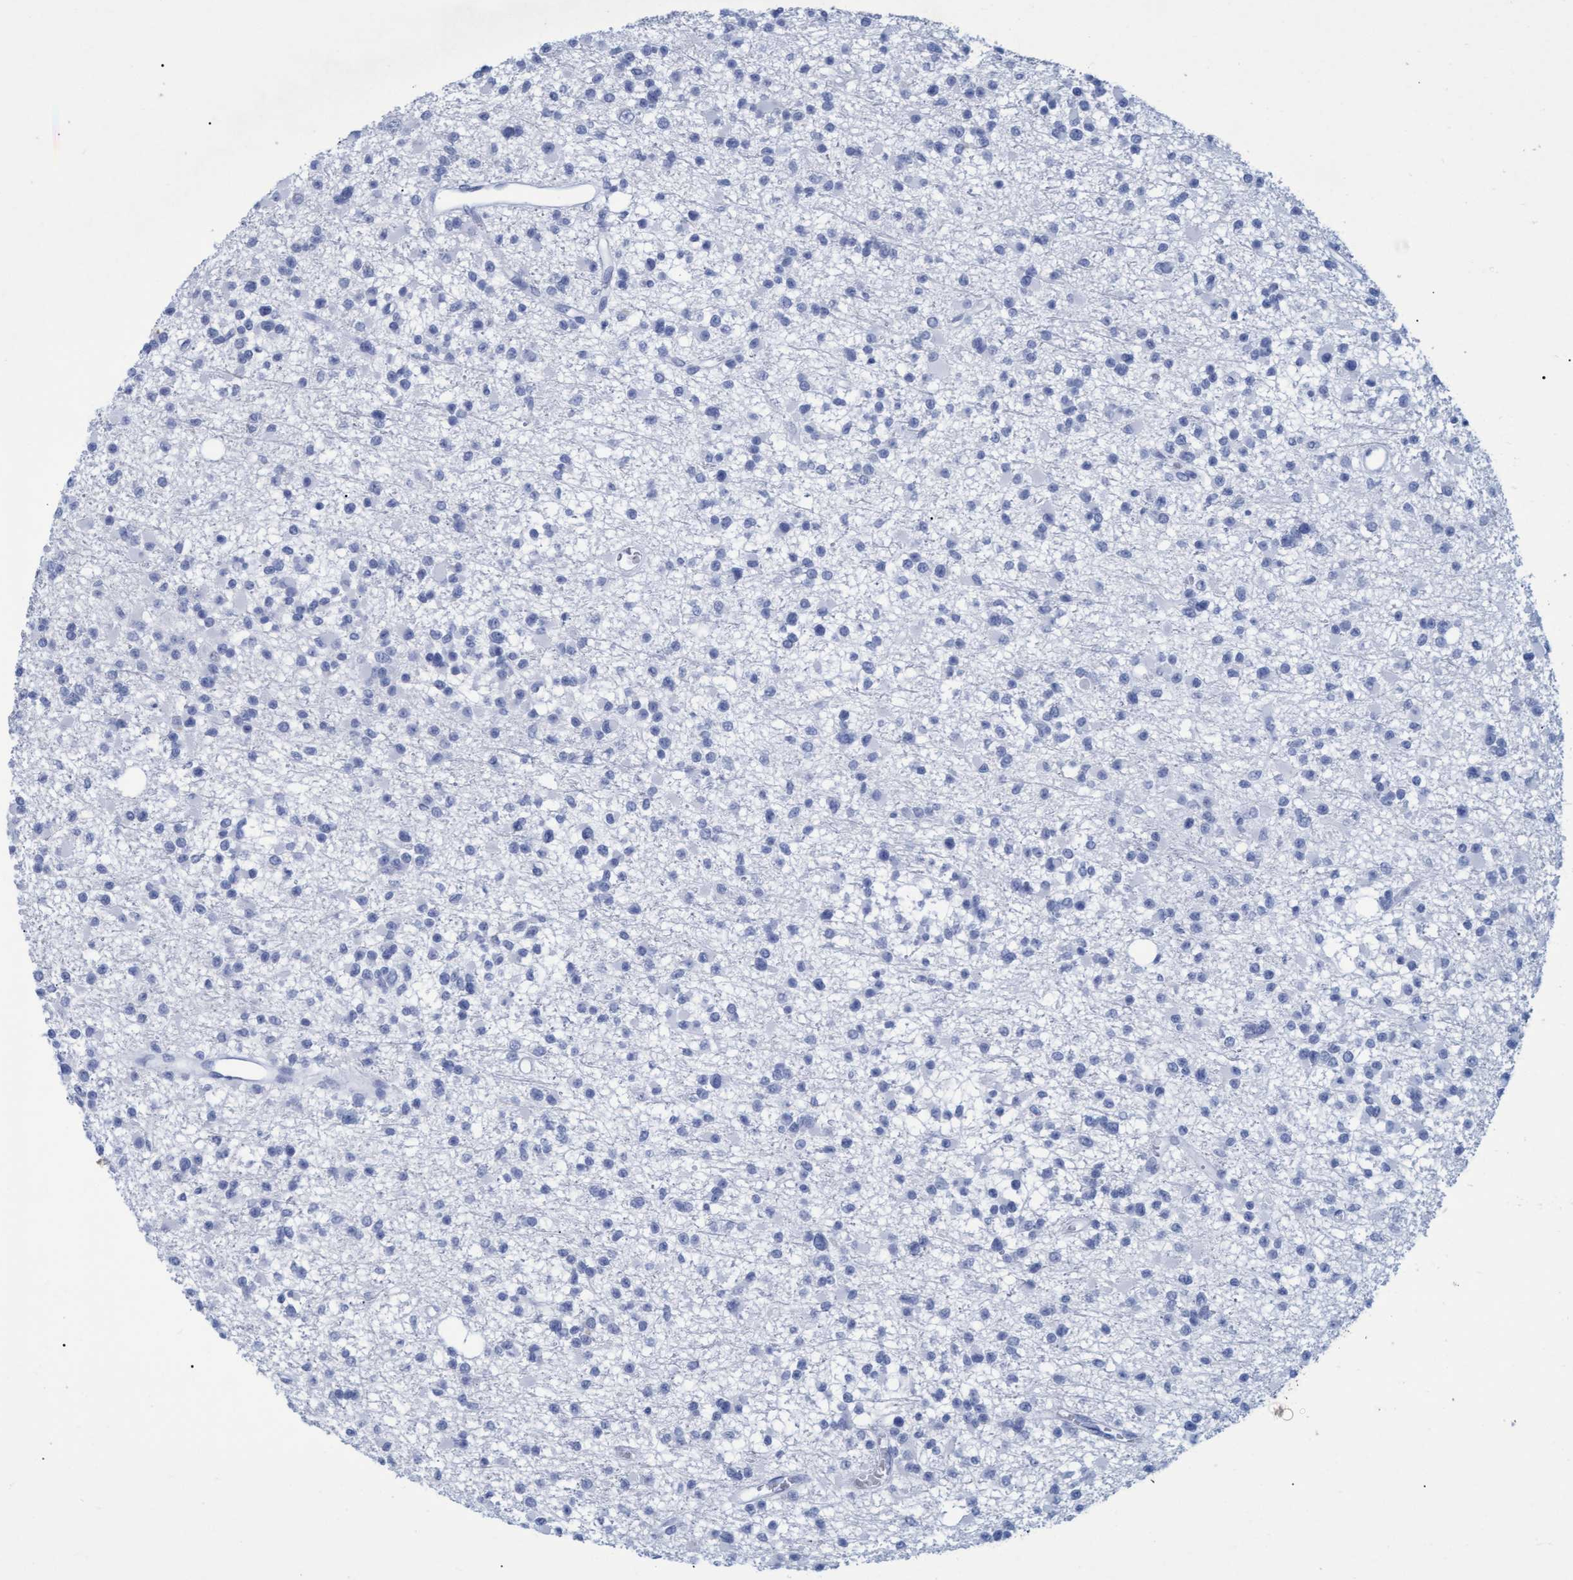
{"staining": {"intensity": "negative", "quantity": "none", "location": "none"}, "tissue": "glioma", "cell_type": "Tumor cells", "image_type": "cancer", "snomed": [{"axis": "morphology", "description": "Glioma, malignant, Low grade"}, {"axis": "topography", "description": "Brain"}], "caption": "The photomicrograph demonstrates no staining of tumor cells in malignant glioma (low-grade).", "gene": "GALC", "patient": {"sex": "female", "age": 22}}